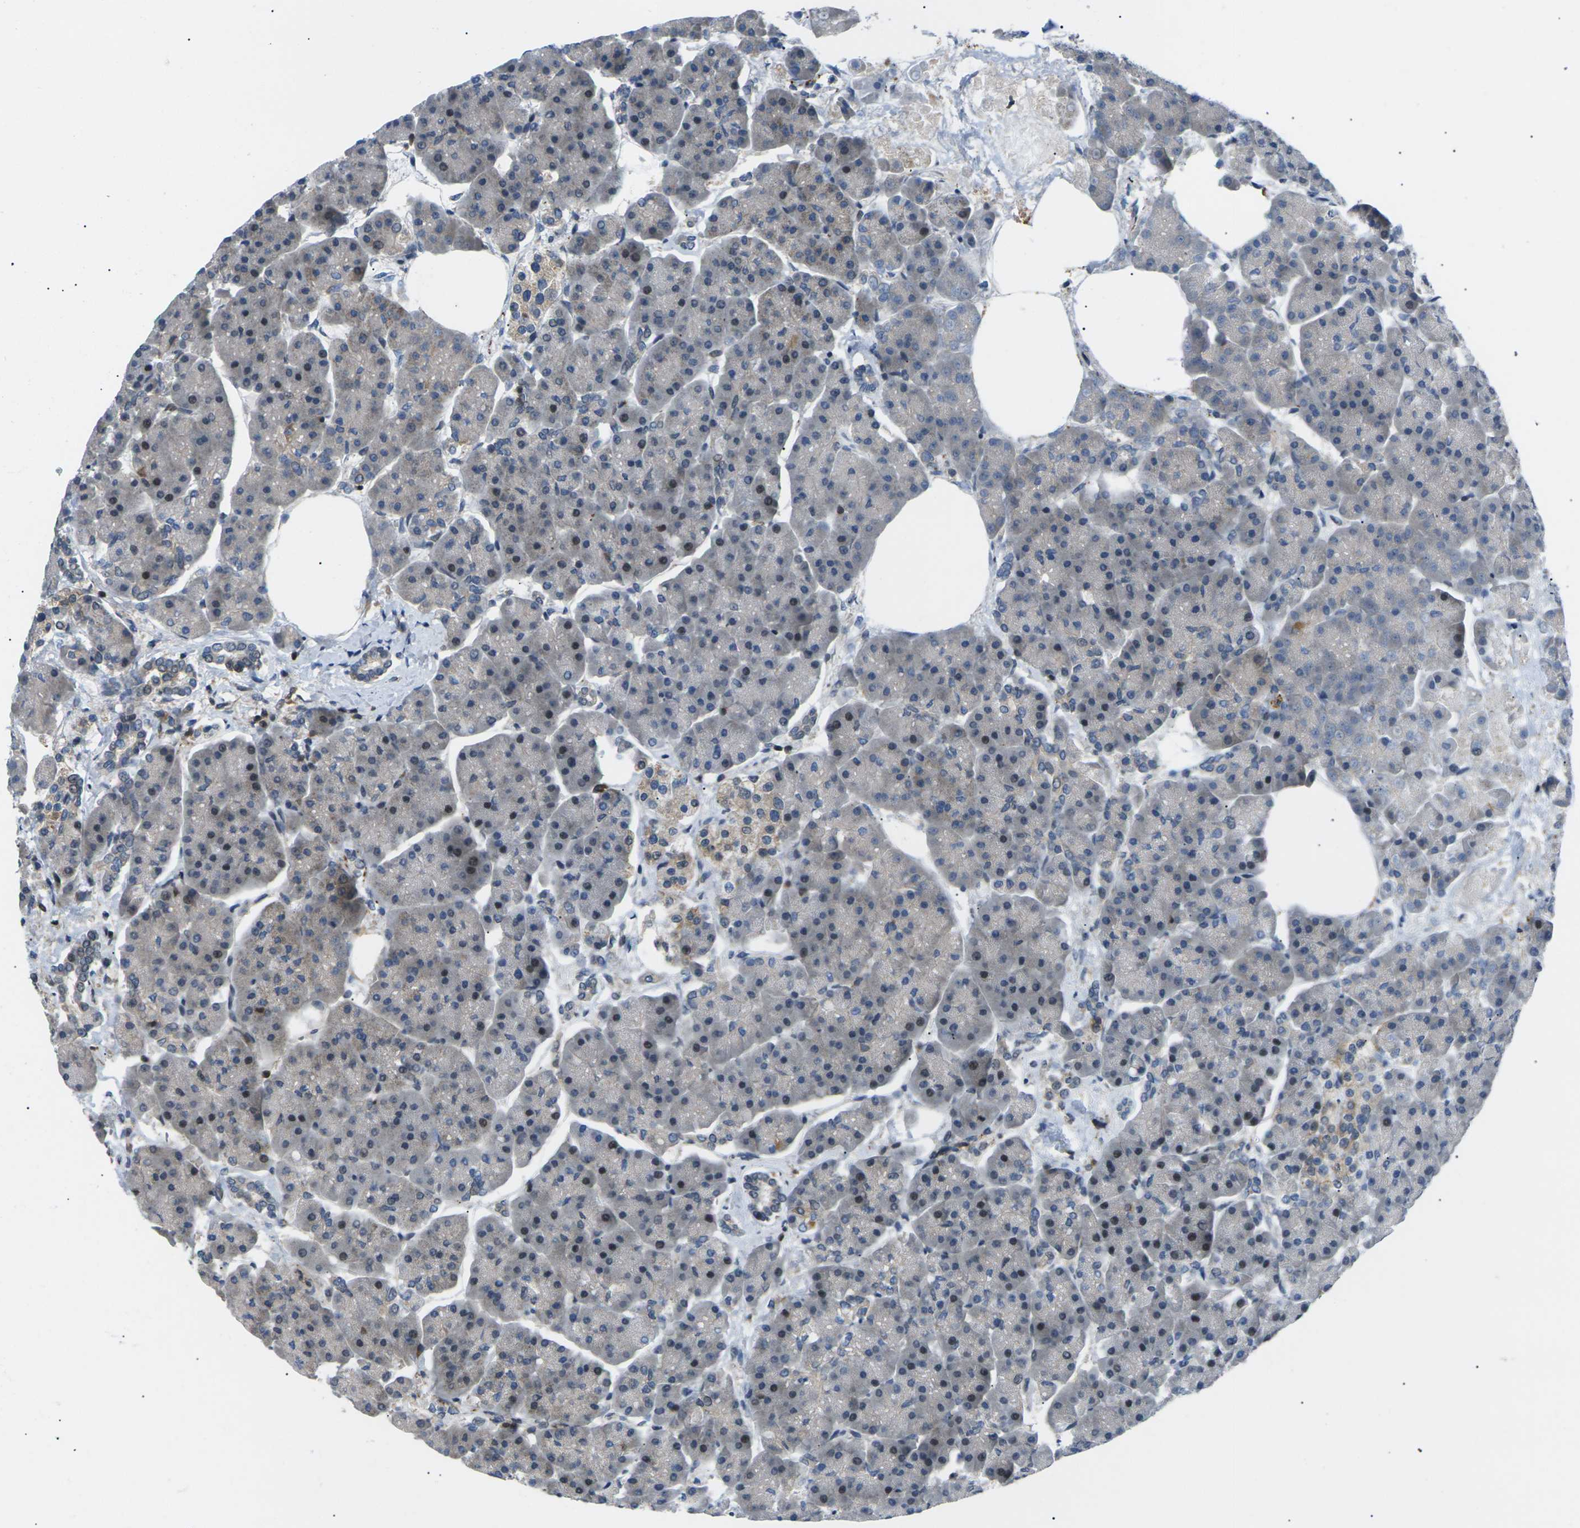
{"staining": {"intensity": "moderate", "quantity": "<25%", "location": "cytoplasmic/membranous"}, "tissue": "pancreas", "cell_type": "Exocrine glandular cells", "image_type": "normal", "snomed": [{"axis": "morphology", "description": "Normal tissue, NOS"}, {"axis": "topography", "description": "Pancreas"}], "caption": "A high-resolution photomicrograph shows IHC staining of unremarkable pancreas, which displays moderate cytoplasmic/membranous expression in approximately <25% of exocrine glandular cells. The protein of interest is stained brown, and the nuclei are stained in blue (DAB (3,3'-diaminobenzidine) IHC with brightfield microscopy, high magnification).", "gene": "RPS6KA3", "patient": {"sex": "female", "age": 70}}